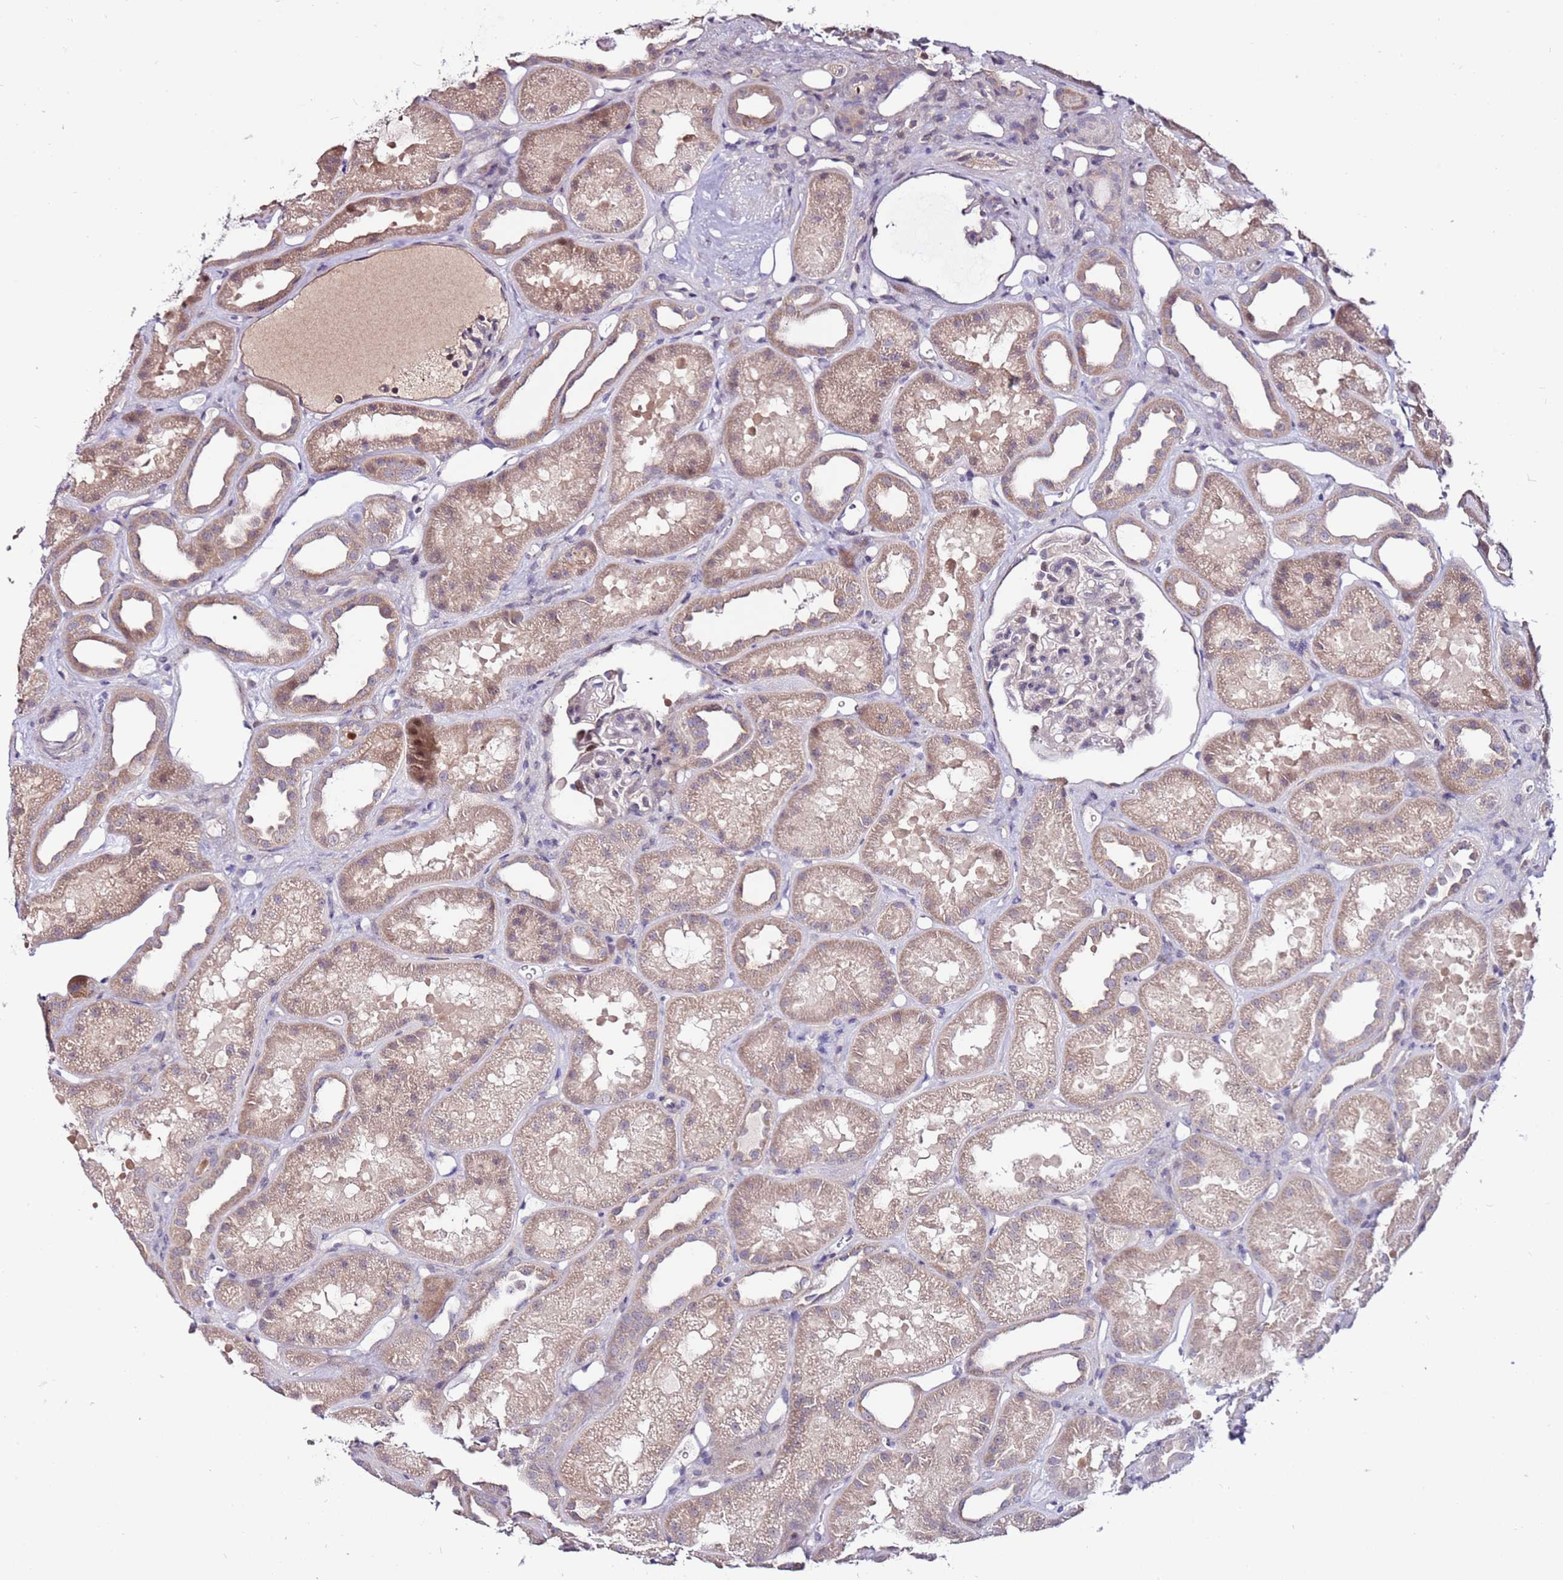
{"staining": {"intensity": "weak", "quantity": "<25%", "location": "nuclear"}, "tissue": "kidney", "cell_type": "Cells in glomeruli", "image_type": "normal", "snomed": [{"axis": "morphology", "description": "Normal tissue, NOS"}, {"axis": "topography", "description": "Kidney"}], "caption": "IHC of normal human kidney shows no expression in cells in glomeruli.", "gene": "MTG2", "patient": {"sex": "male", "age": 61}}